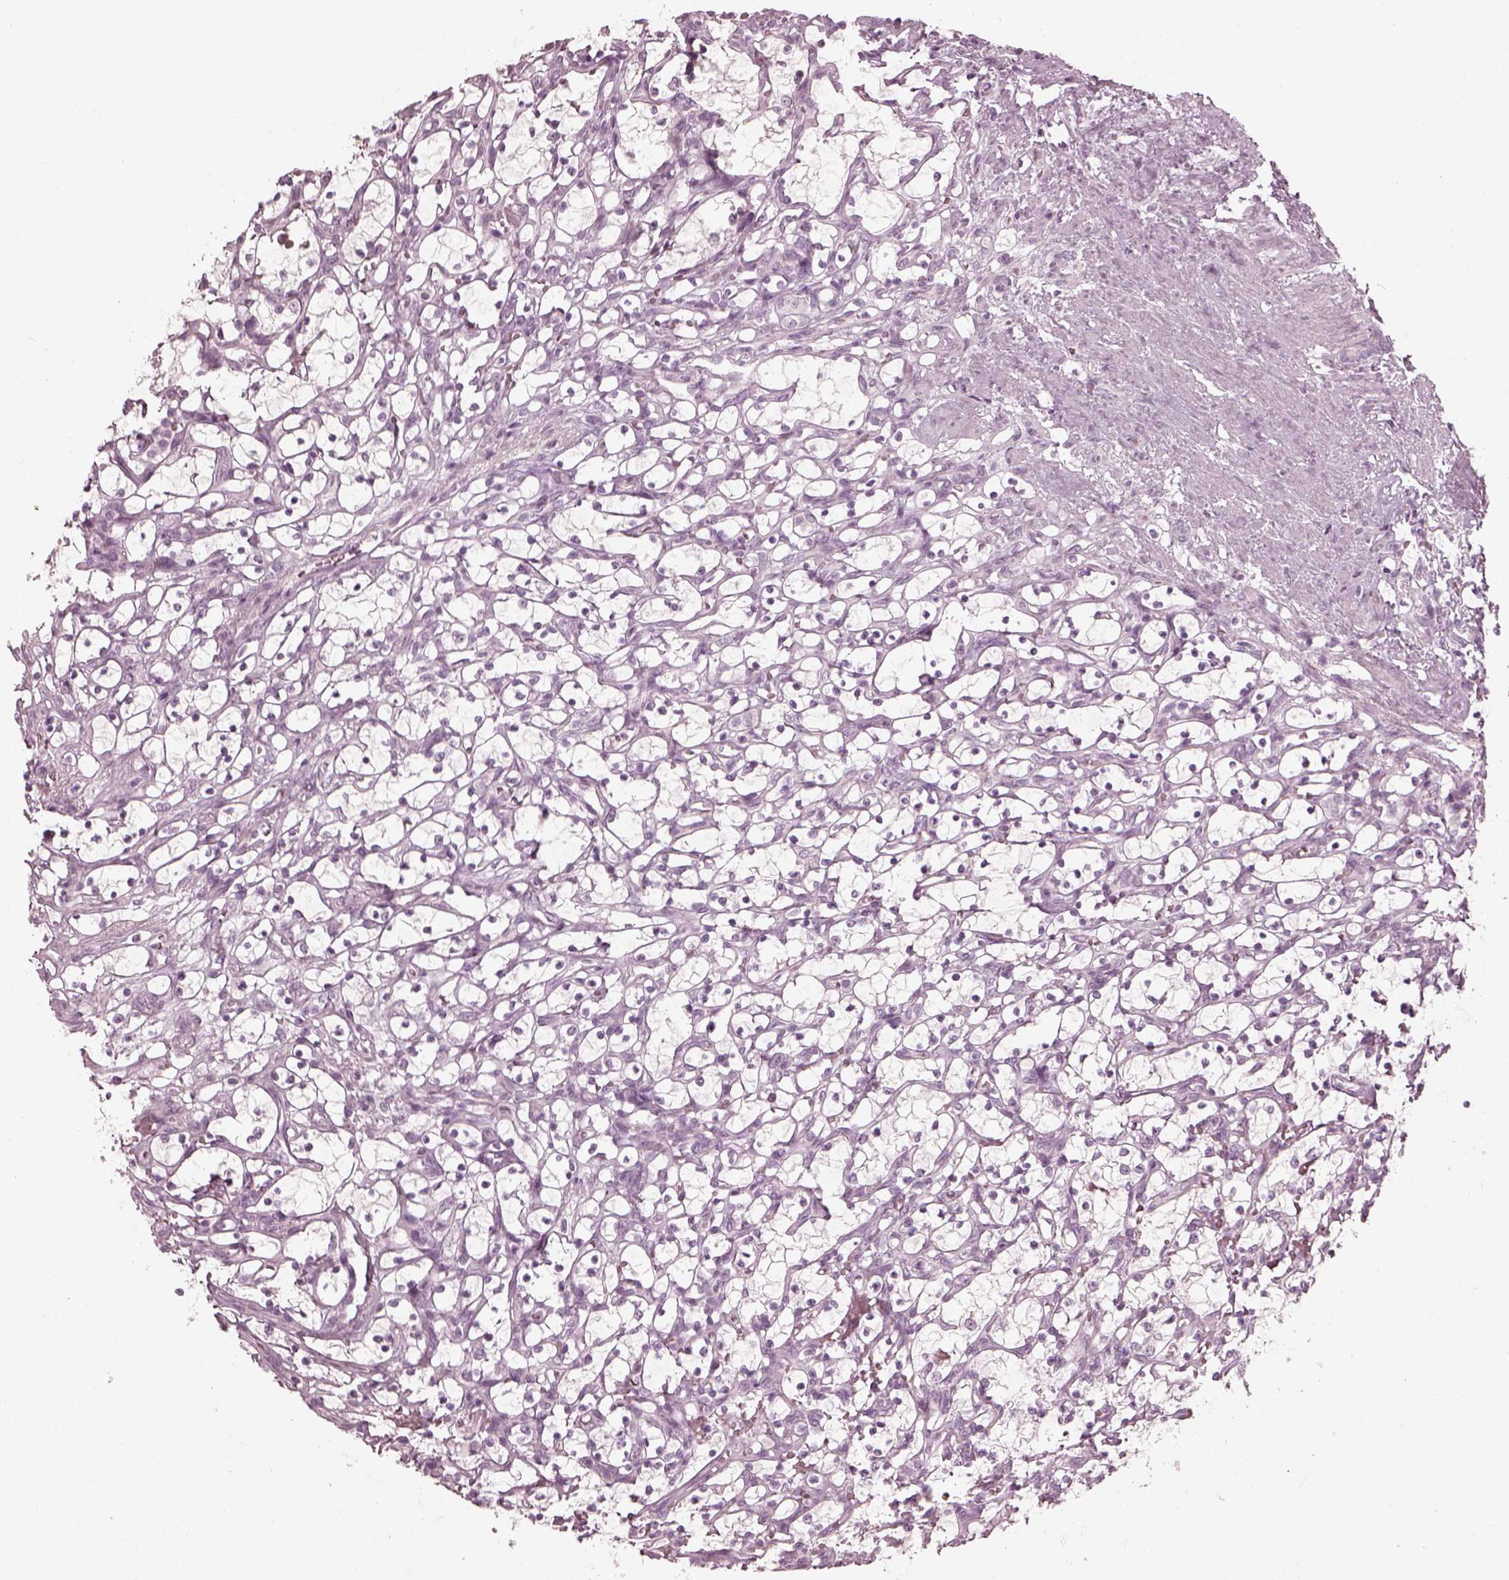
{"staining": {"intensity": "negative", "quantity": "none", "location": "none"}, "tissue": "renal cancer", "cell_type": "Tumor cells", "image_type": "cancer", "snomed": [{"axis": "morphology", "description": "Adenocarcinoma, NOS"}, {"axis": "topography", "description": "Kidney"}], "caption": "Tumor cells are negative for protein expression in human renal cancer.", "gene": "SAXO2", "patient": {"sex": "female", "age": 69}}